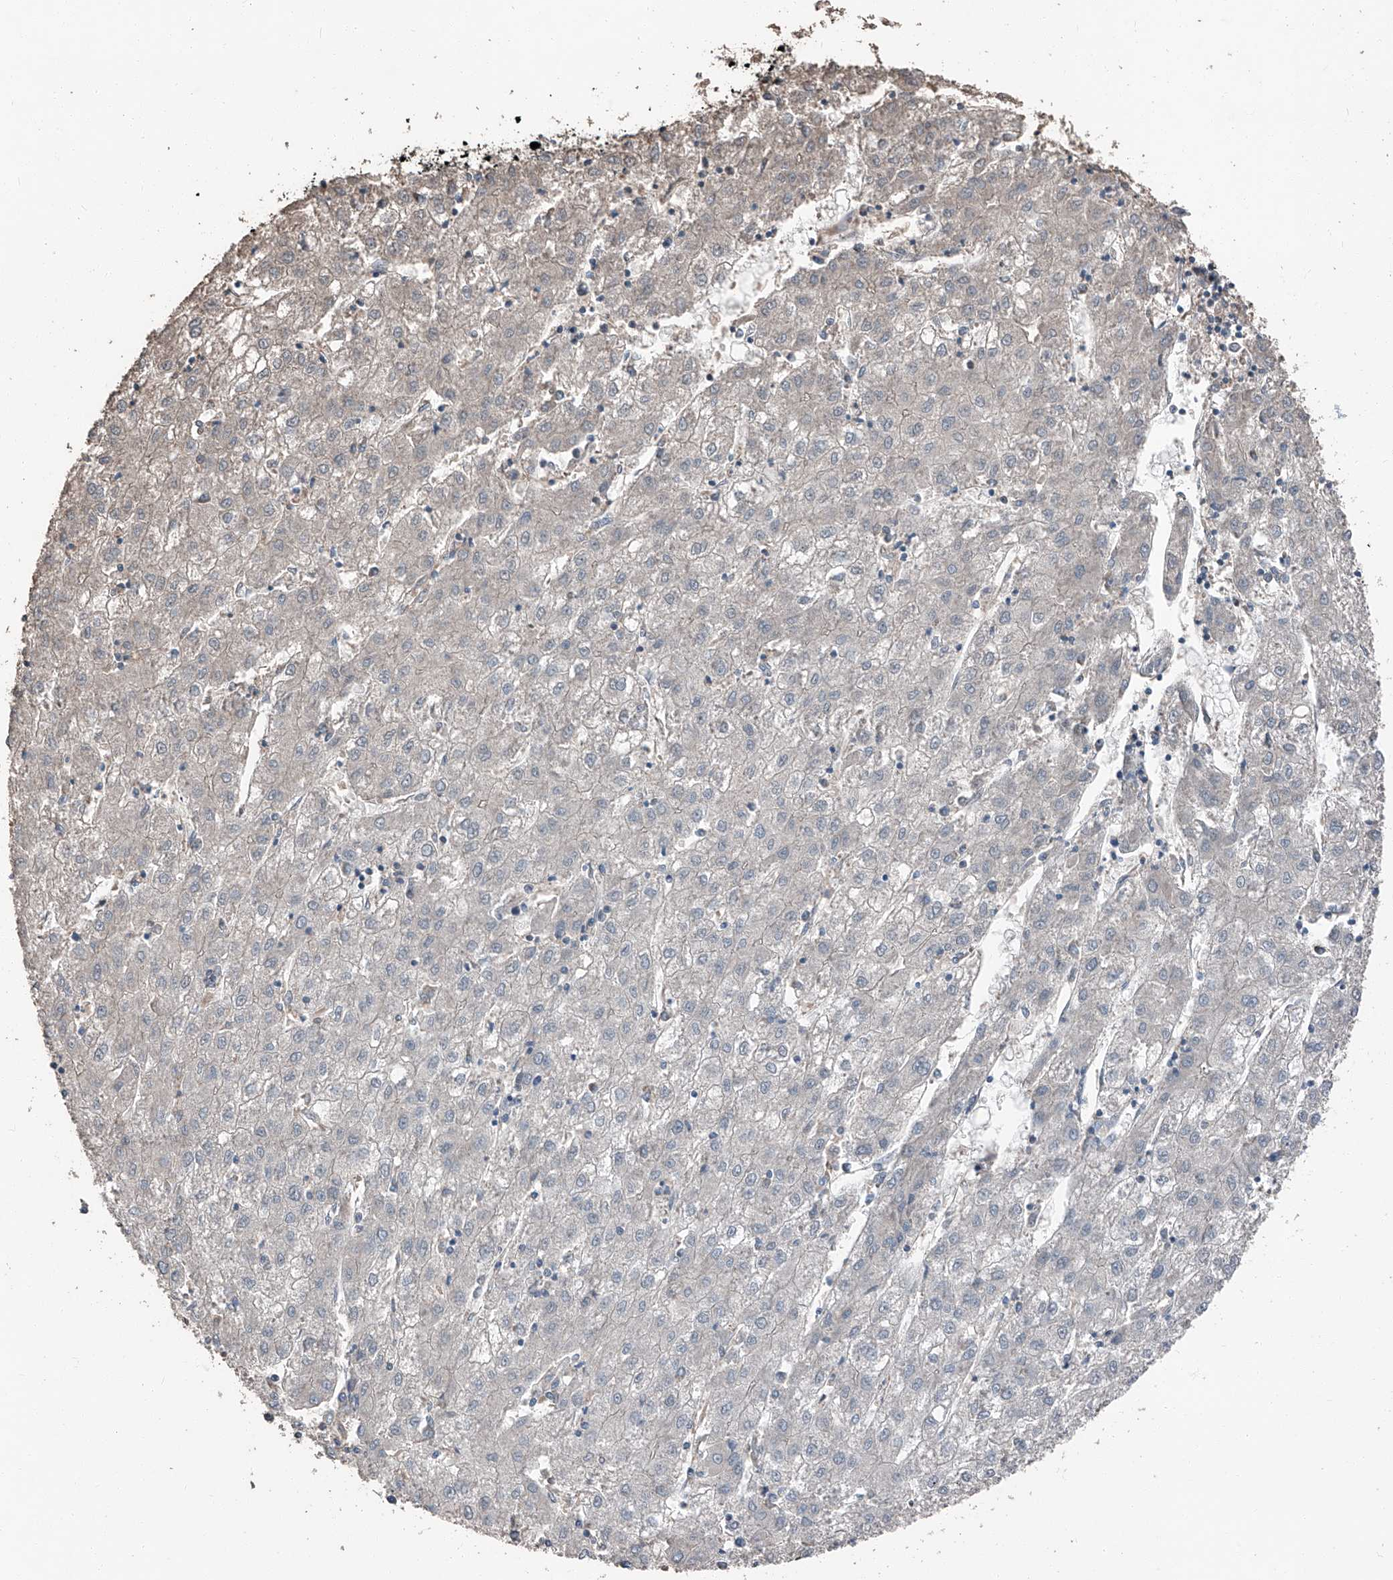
{"staining": {"intensity": "negative", "quantity": "none", "location": "none"}, "tissue": "liver cancer", "cell_type": "Tumor cells", "image_type": "cancer", "snomed": [{"axis": "morphology", "description": "Carcinoma, Hepatocellular, NOS"}, {"axis": "topography", "description": "Liver"}], "caption": "Immunohistochemistry (IHC) histopathology image of human liver cancer stained for a protein (brown), which exhibits no positivity in tumor cells. Nuclei are stained in blue.", "gene": "MAMLD1", "patient": {"sex": "male", "age": 72}}